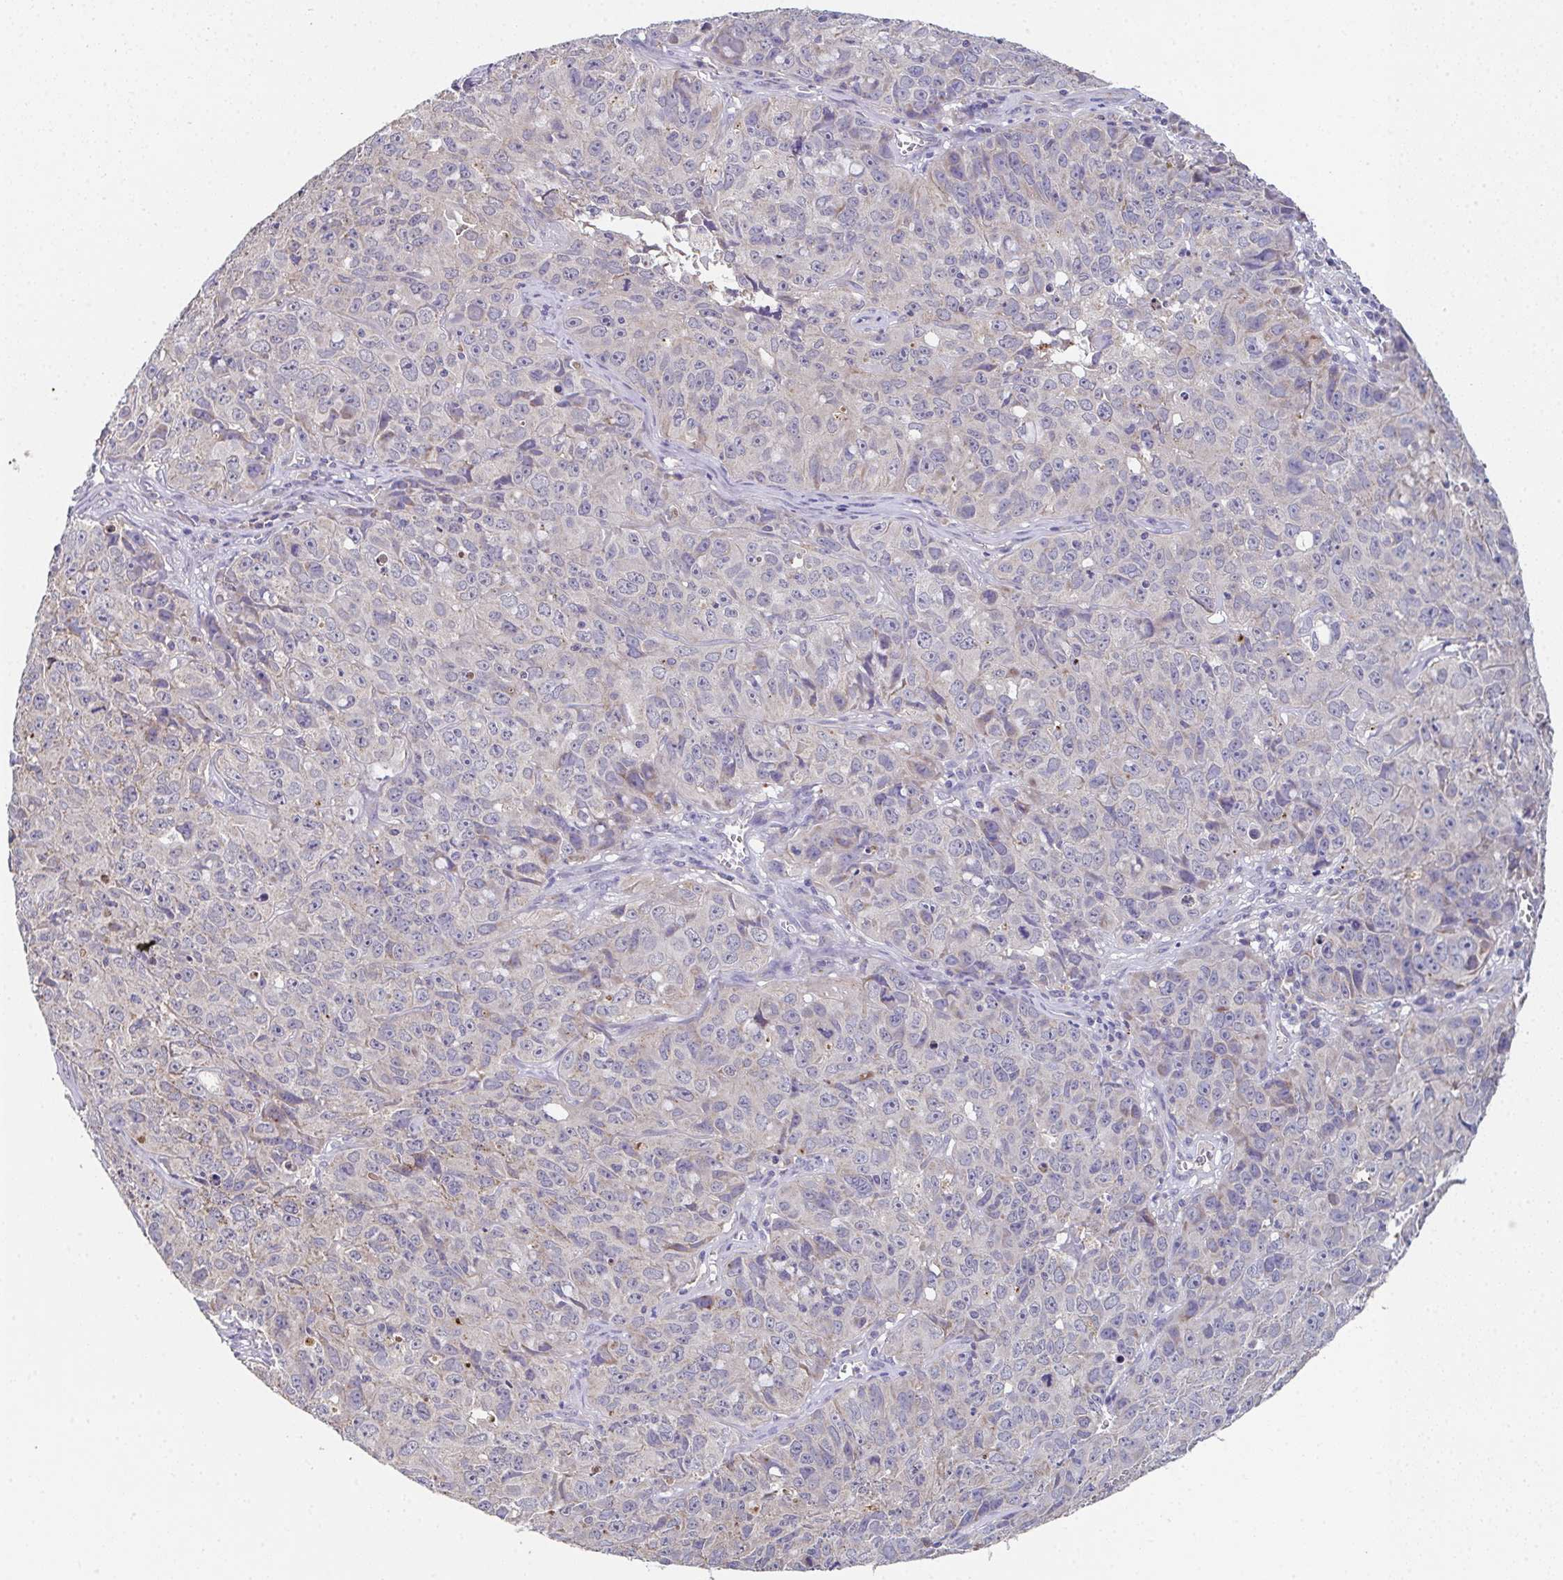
{"staining": {"intensity": "negative", "quantity": "none", "location": "none"}, "tissue": "cervical cancer", "cell_type": "Tumor cells", "image_type": "cancer", "snomed": [{"axis": "morphology", "description": "Squamous cell carcinoma, NOS"}, {"axis": "topography", "description": "Cervix"}], "caption": "Immunohistochemical staining of human cervical squamous cell carcinoma reveals no significant staining in tumor cells.", "gene": "MT-ND3", "patient": {"sex": "female", "age": 28}}